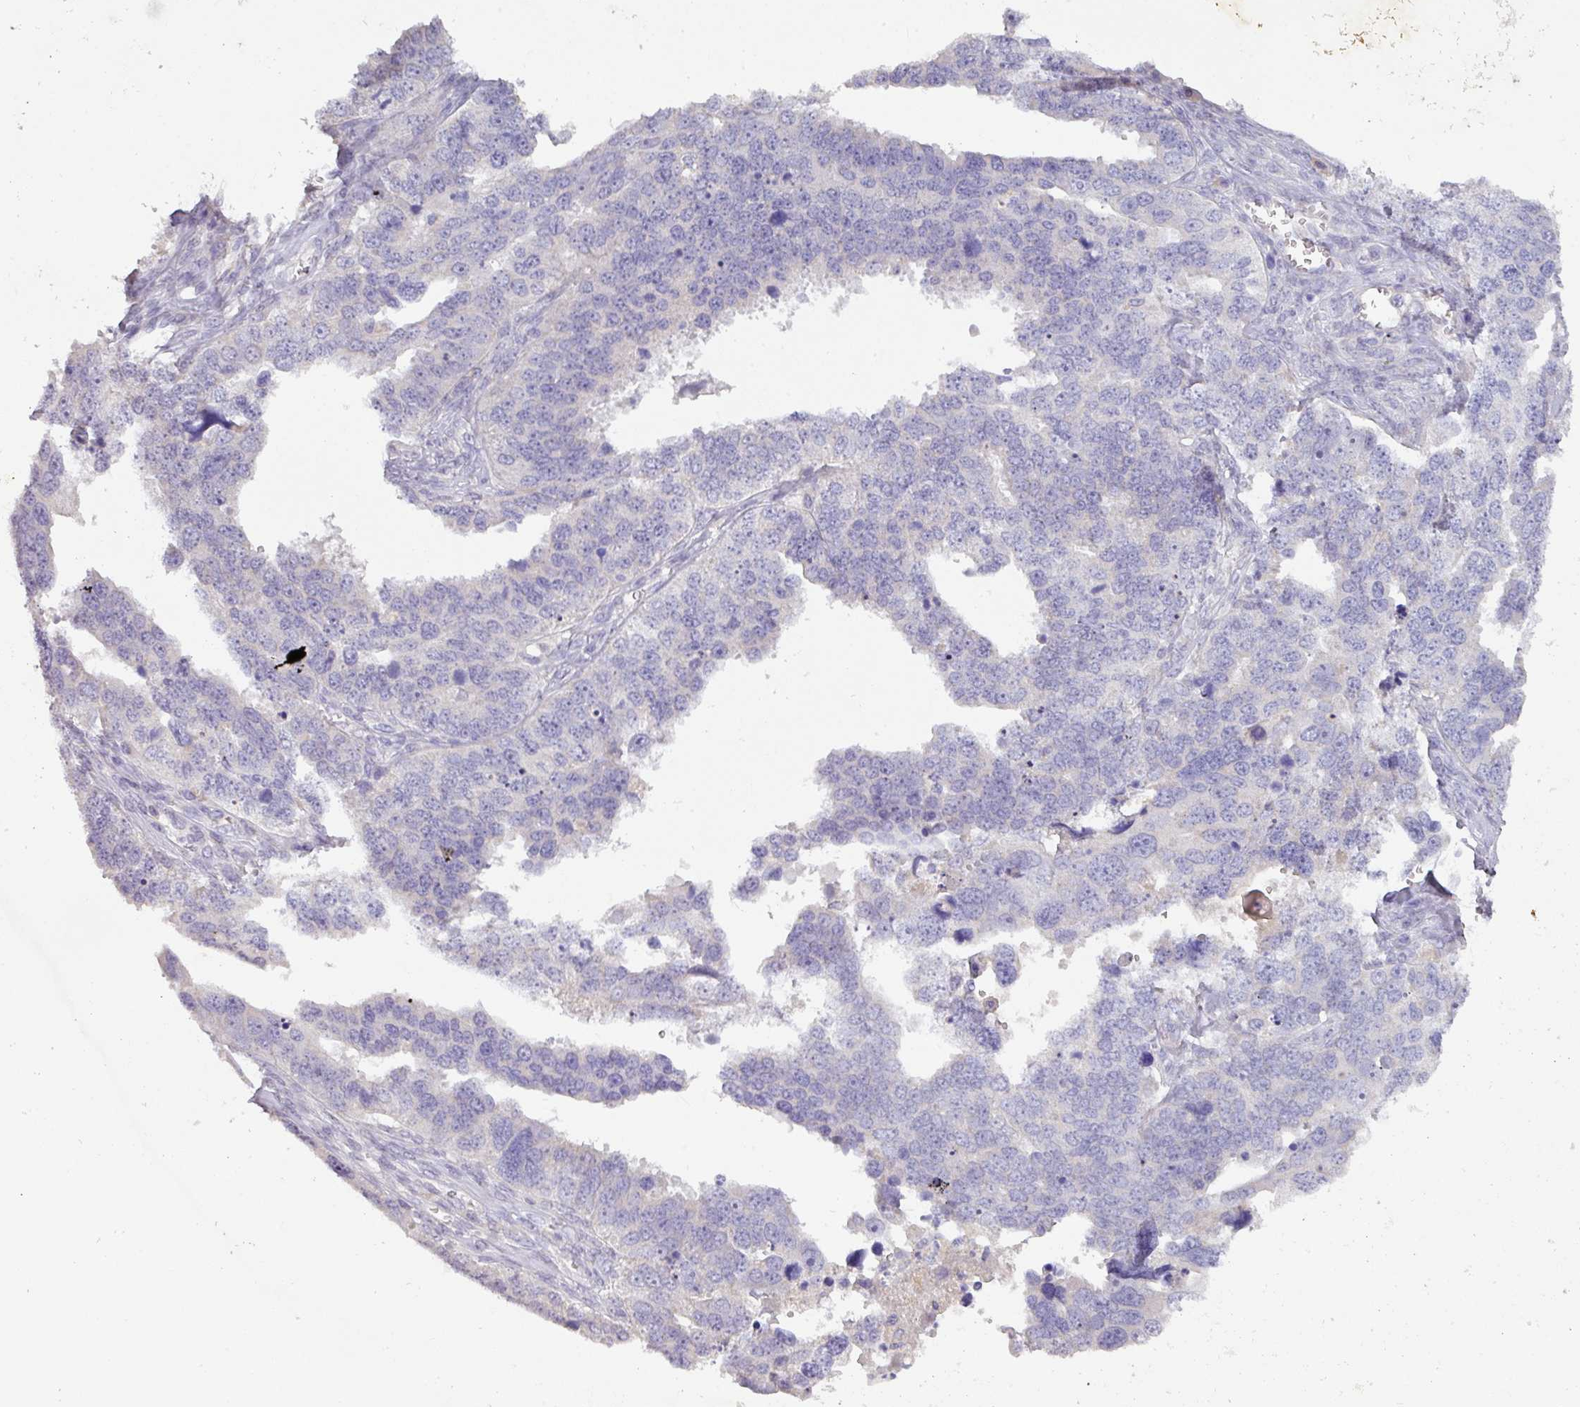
{"staining": {"intensity": "negative", "quantity": "none", "location": "none"}, "tissue": "ovarian cancer", "cell_type": "Tumor cells", "image_type": "cancer", "snomed": [{"axis": "morphology", "description": "Cystadenocarcinoma, serous, NOS"}, {"axis": "topography", "description": "Ovary"}], "caption": "Tumor cells are negative for protein expression in human serous cystadenocarcinoma (ovarian).", "gene": "ZNF266", "patient": {"sex": "female", "age": 76}}